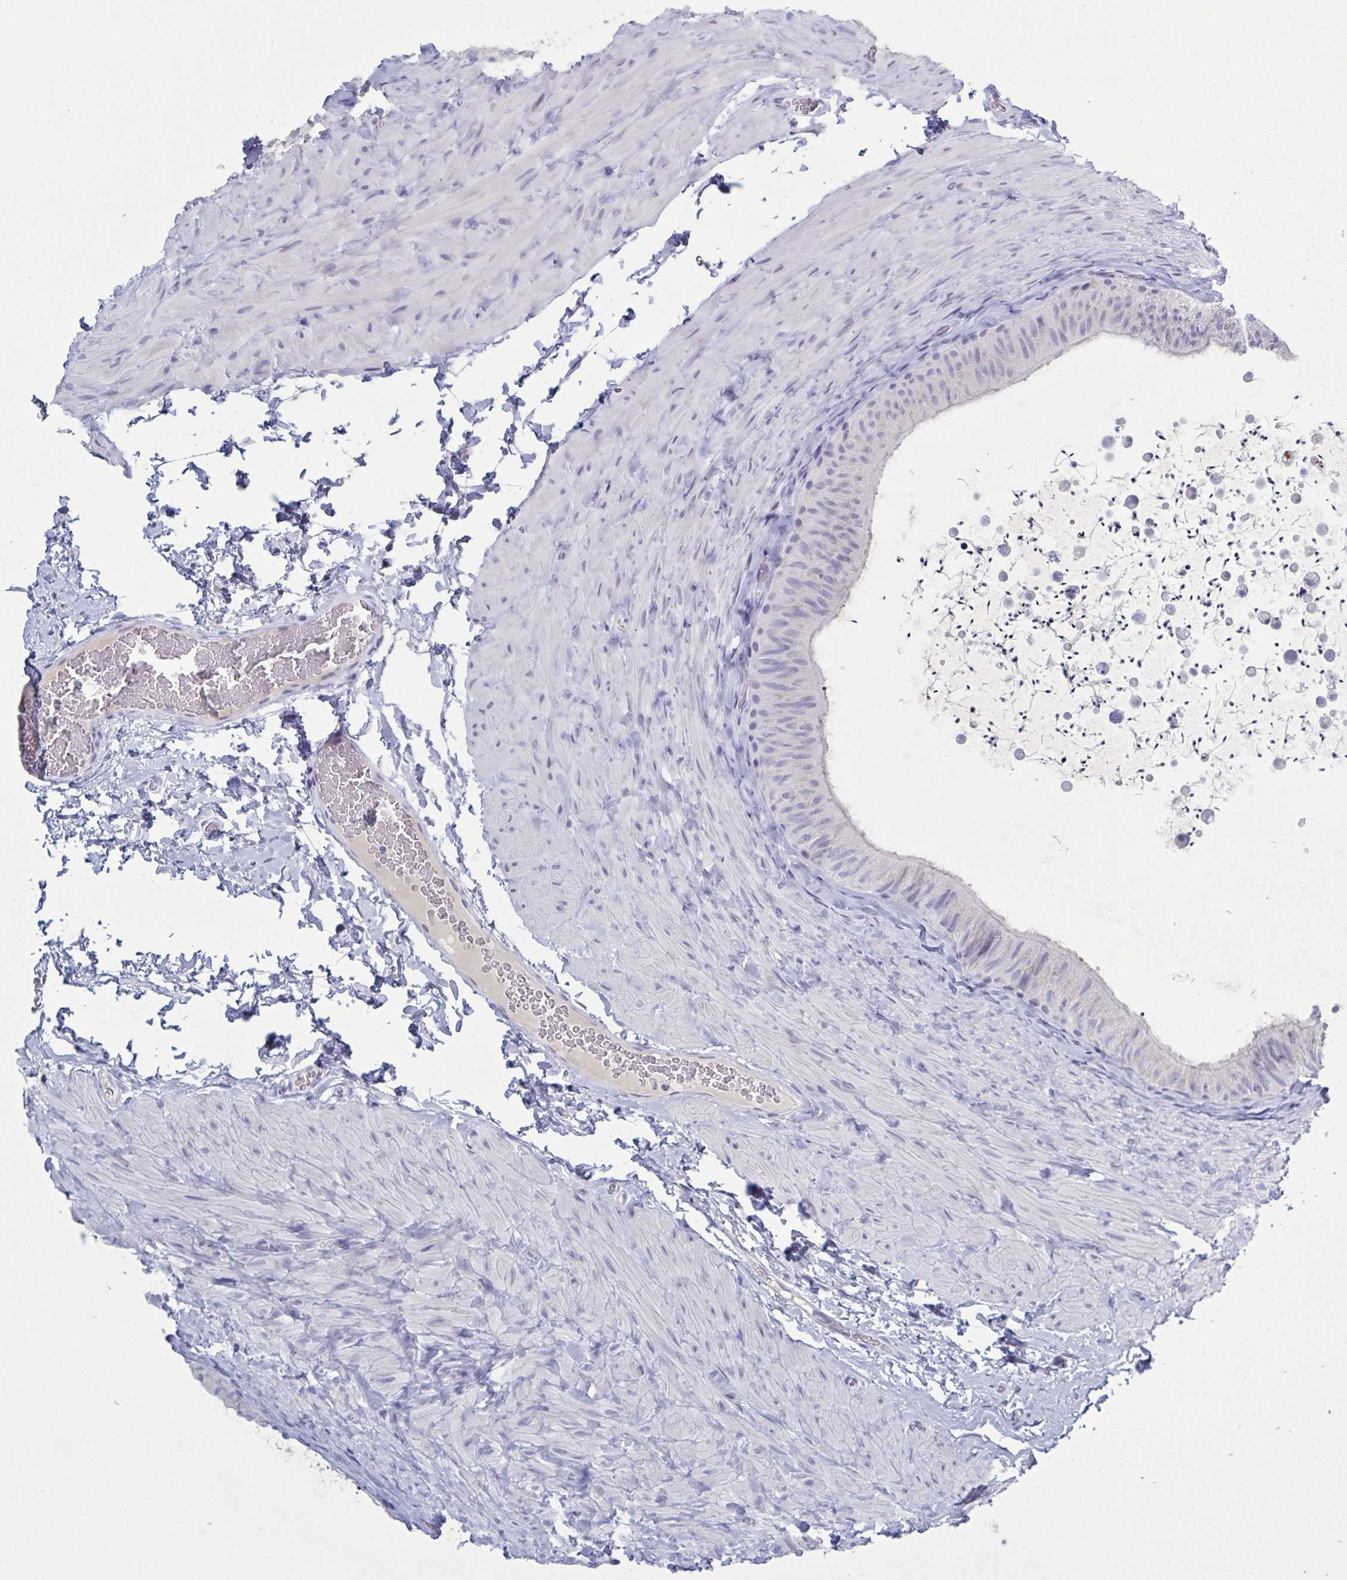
{"staining": {"intensity": "negative", "quantity": "none", "location": "none"}, "tissue": "epididymis", "cell_type": "Glandular cells", "image_type": "normal", "snomed": [{"axis": "morphology", "description": "Normal tissue, NOS"}, {"axis": "topography", "description": "Epididymis, spermatic cord, NOS"}, {"axis": "topography", "description": "Epididymis"}], "caption": "This is a image of immunohistochemistry (IHC) staining of unremarkable epididymis, which shows no staining in glandular cells.", "gene": "NDUFC2", "patient": {"sex": "male", "age": 31}}